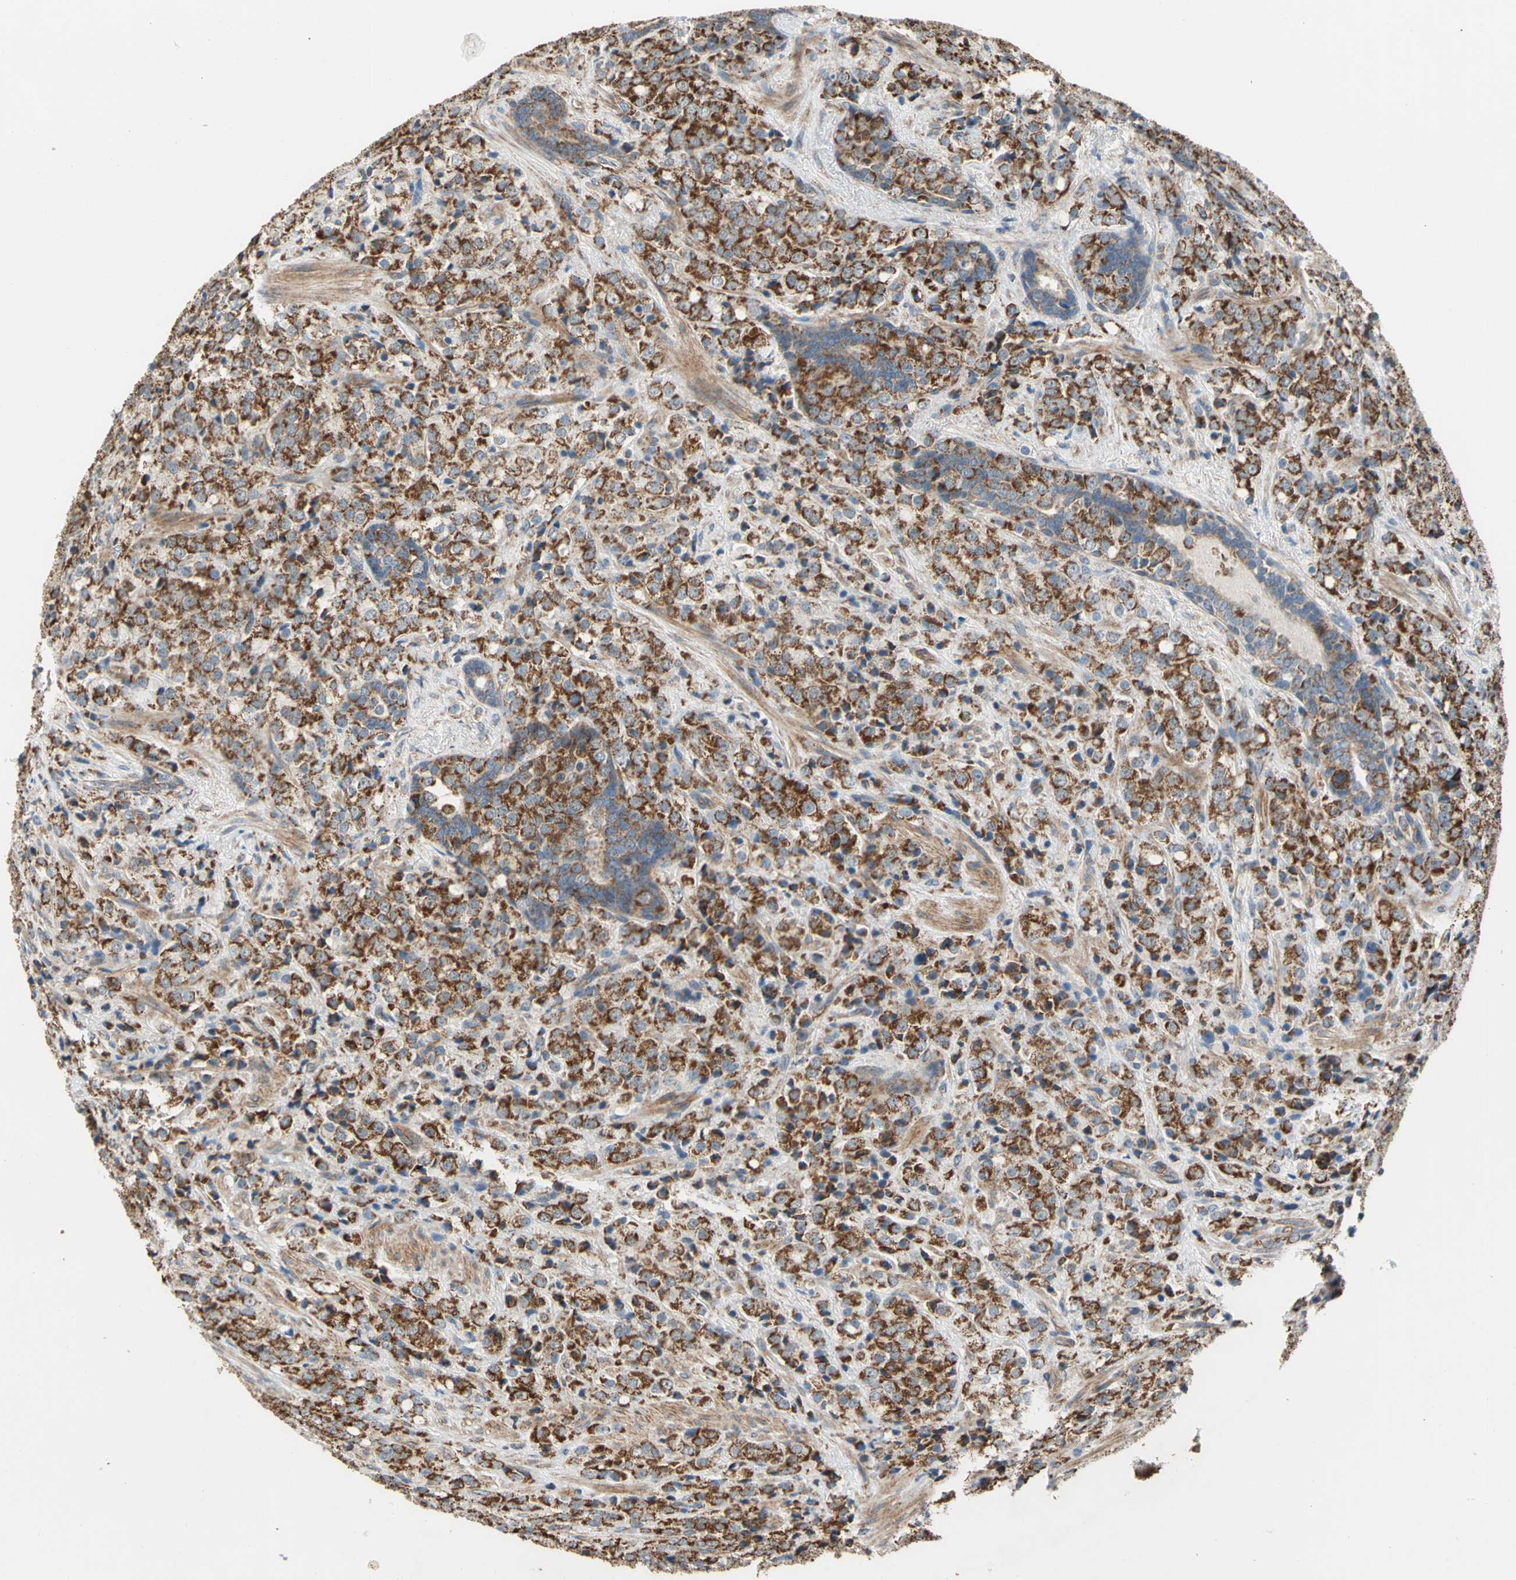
{"staining": {"intensity": "strong", "quantity": ">75%", "location": "cytoplasmic/membranous"}, "tissue": "prostate cancer", "cell_type": "Tumor cells", "image_type": "cancer", "snomed": [{"axis": "morphology", "description": "Adenocarcinoma, Medium grade"}, {"axis": "topography", "description": "Prostate"}], "caption": "Strong cytoplasmic/membranous expression is present in about >75% of tumor cells in prostate cancer.", "gene": "MRPS22", "patient": {"sex": "male", "age": 70}}